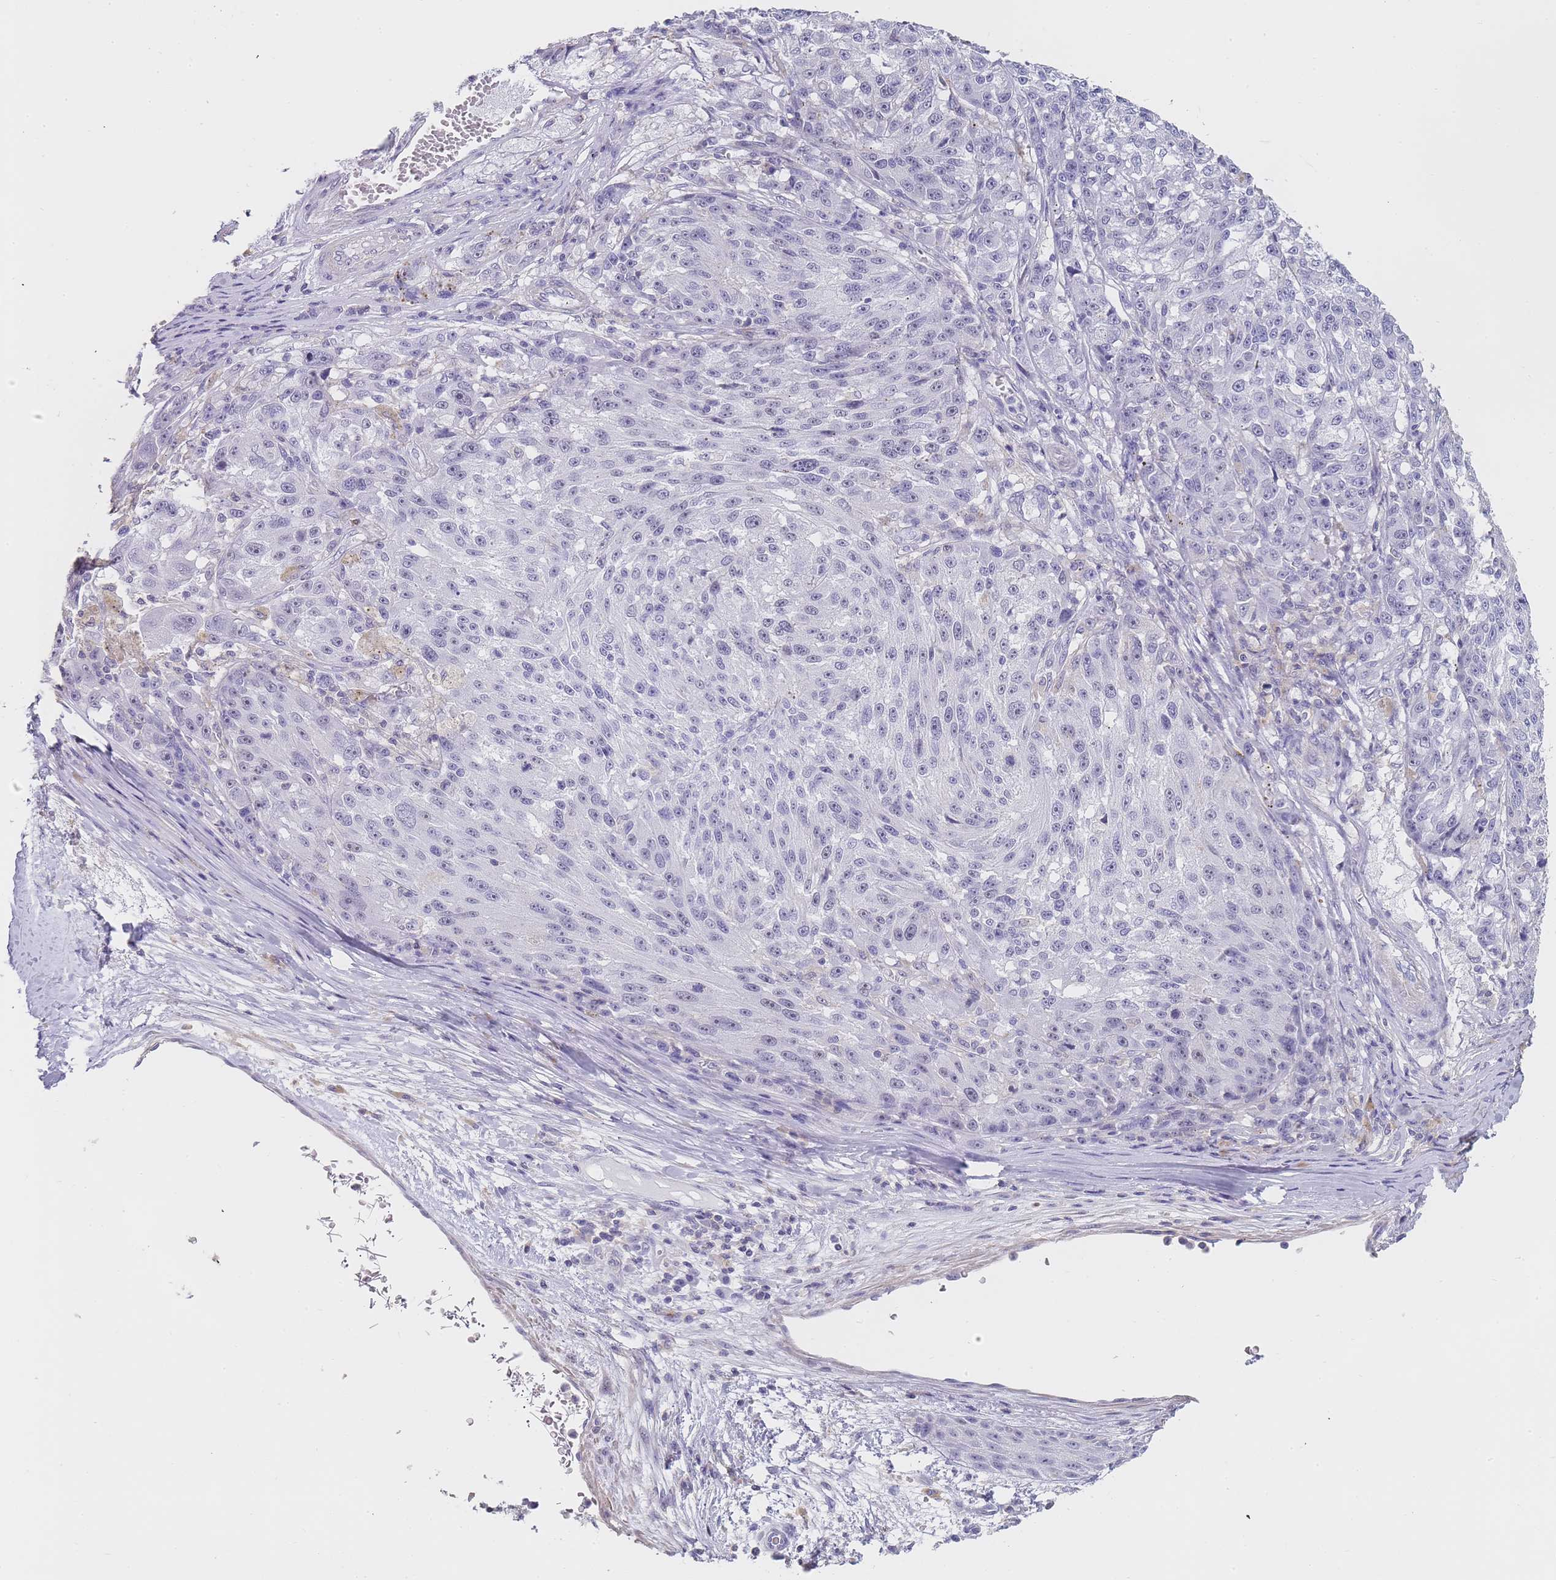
{"staining": {"intensity": "negative", "quantity": "none", "location": "none"}, "tissue": "melanoma", "cell_type": "Tumor cells", "image_type": "cancer", "snomed": [{"axis": "morphology", "description": "Malignant melanoma, NOS"}, {"axis": "topography", "description": "Skin"}], "caption": "Immunohistochemical staining of malignant melanoma shows no significant staining in tumor cells. (IHC, brightfield microscopy, high magnification).", "gene": "NOP14", "patient": {"sex": "male", "age": 53}}